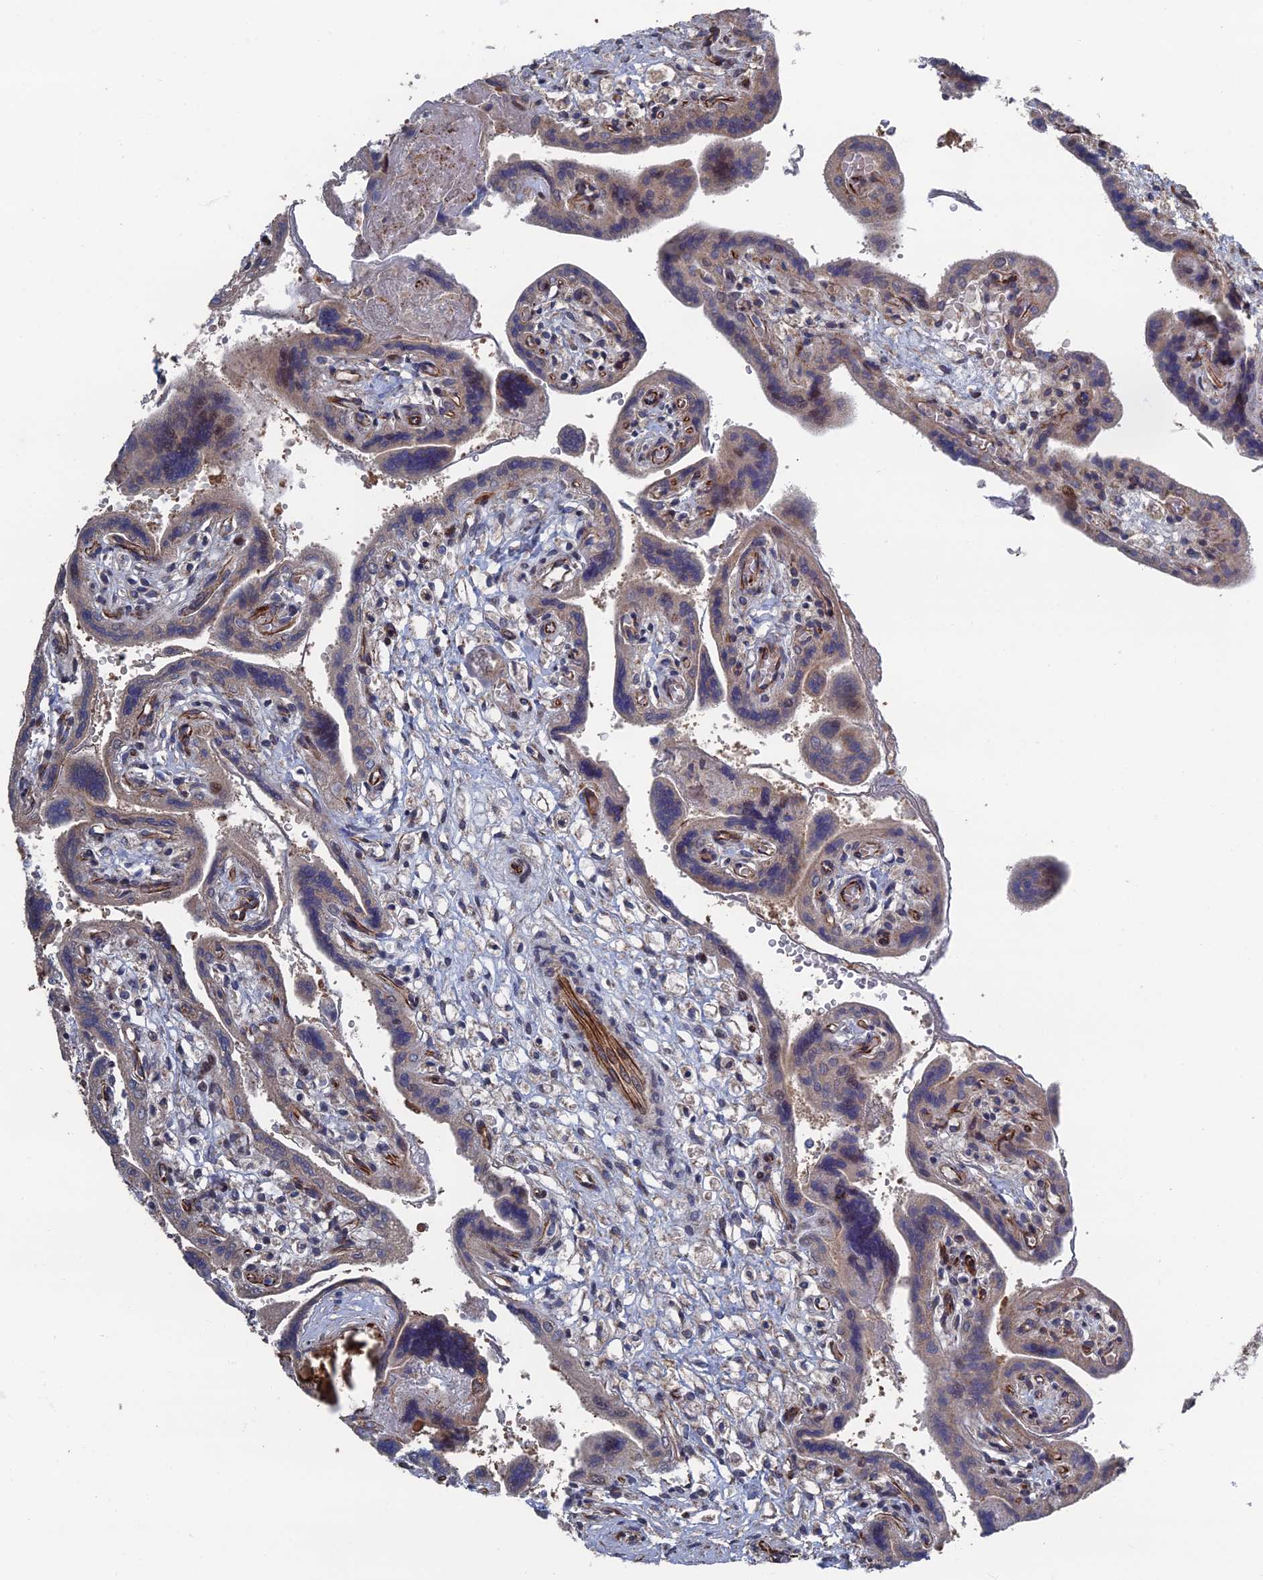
{"staining": {"intensity": "weak", "quantity": "25%-75%", "location": "cytoplasmic/membranous"}, "tissue": "placenta", "cell_type": "Trophoblastic cells", "image_type": "normal", "snomed": [{"axis": "morphology", "description": "Normal tissue, NOS"}, {"axis": "topography", "description": "Placenta"}], "caption": "A brown stain shows weak cytoplasmic/membranous expression of a protein in trophoblastic cells of unremarkable placenta.", "gene": "GTF2IRD1", "patient": {"sex": "female", "age": 37}}